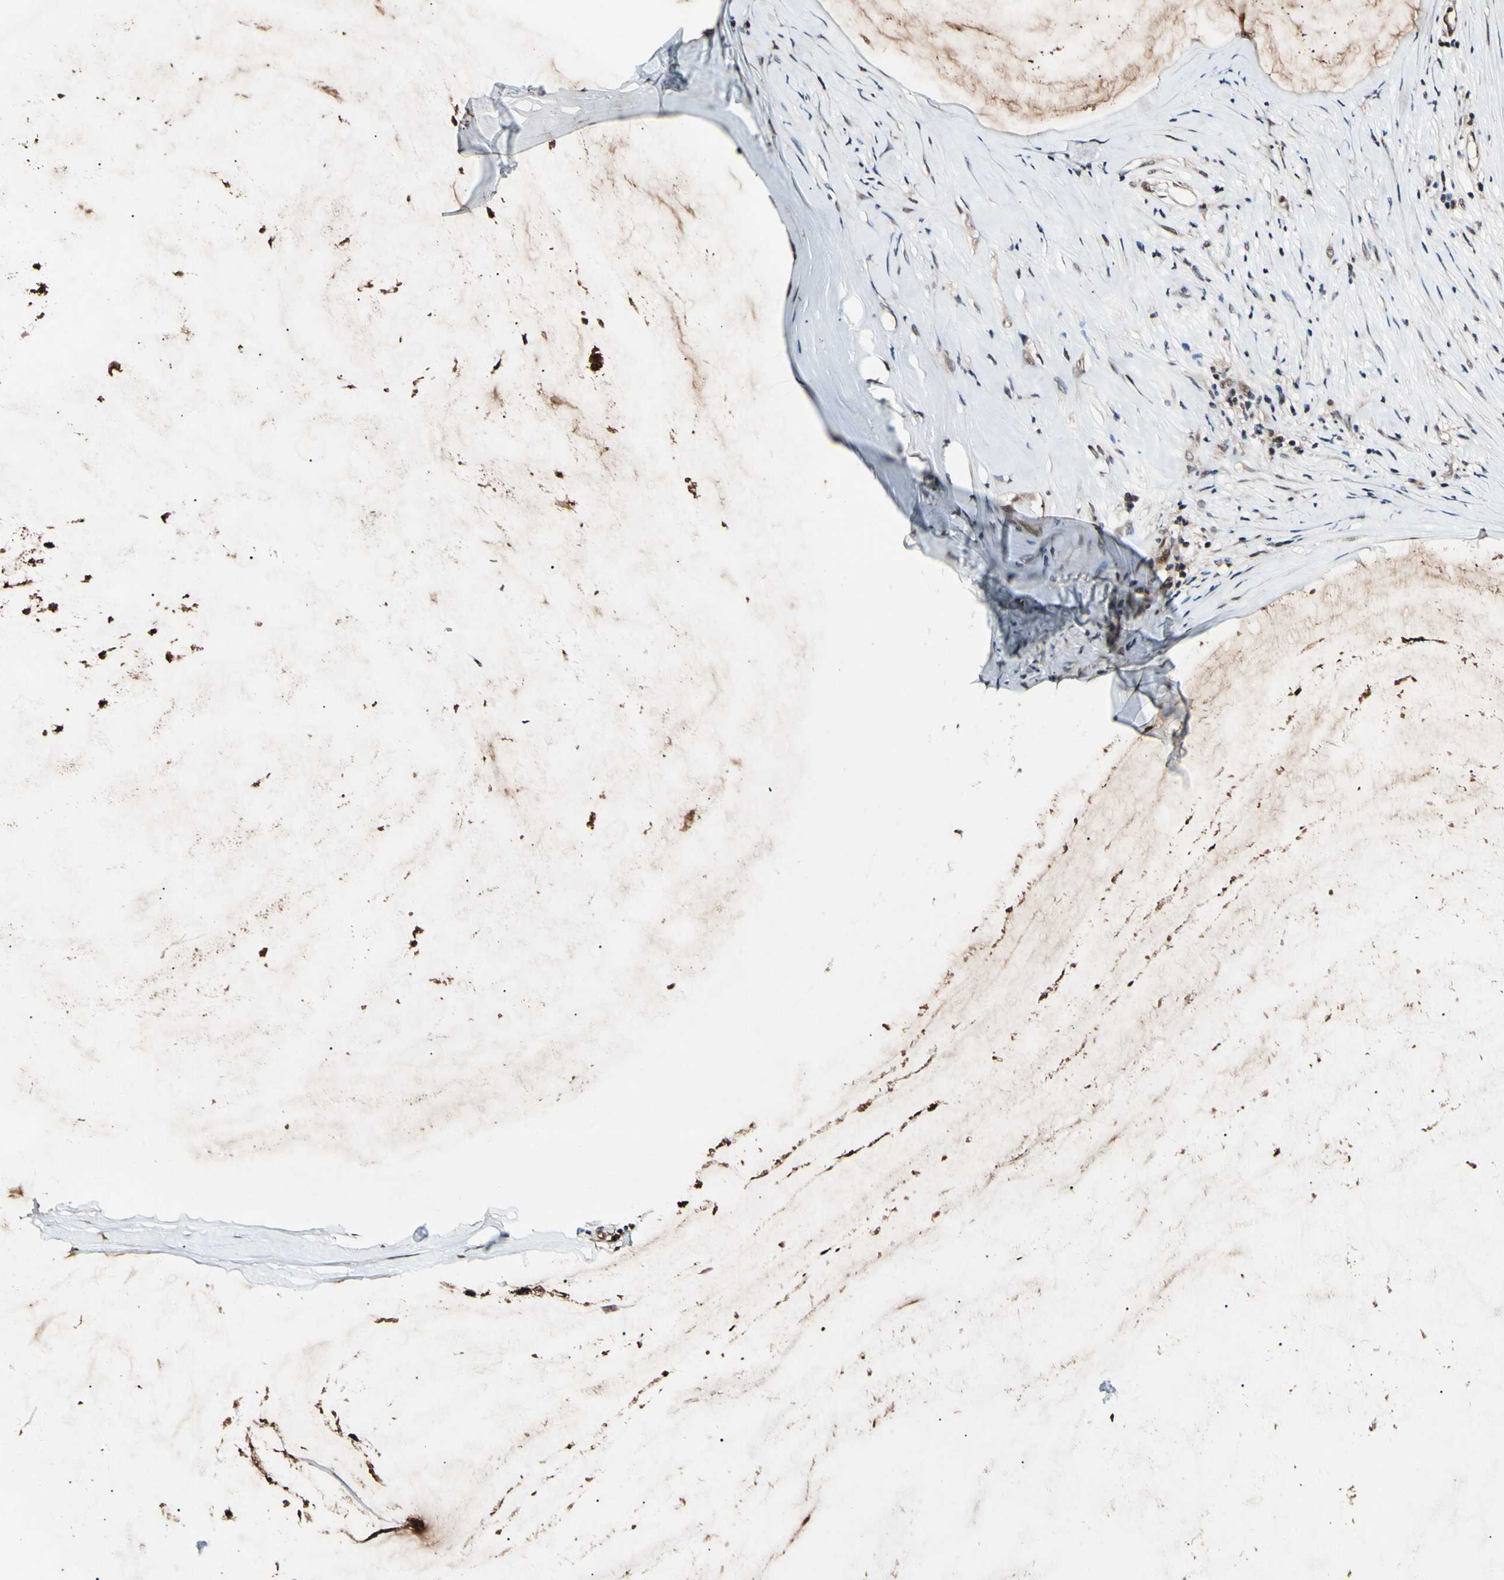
{"staining": {"intensity": "weak", "quantity": ">75%", "location": "cytoplasmic/membranous"}, "tissue": "ovarian cancer", "cell_type": "Tumor cells", "image_type": "cancer", "snomed": [{"axis": "morphology", "description": "Cystadenocarcinoma, mucinous, NOS"}, {"axis": "topography", "description": "Ovary"}], "caption": "Immunohistochemistry (IHC) micrograph of neoplastic tissue: human ovarian cancer stained using IHC displays low levels of weak protein expression localized specifically in the cytoplasmic/membranous of tumor cells, appearing as a cytoplasmic/membranous brown color.", "gene": "PSMD10", "patient": {"sex": "female", "age": 39}}